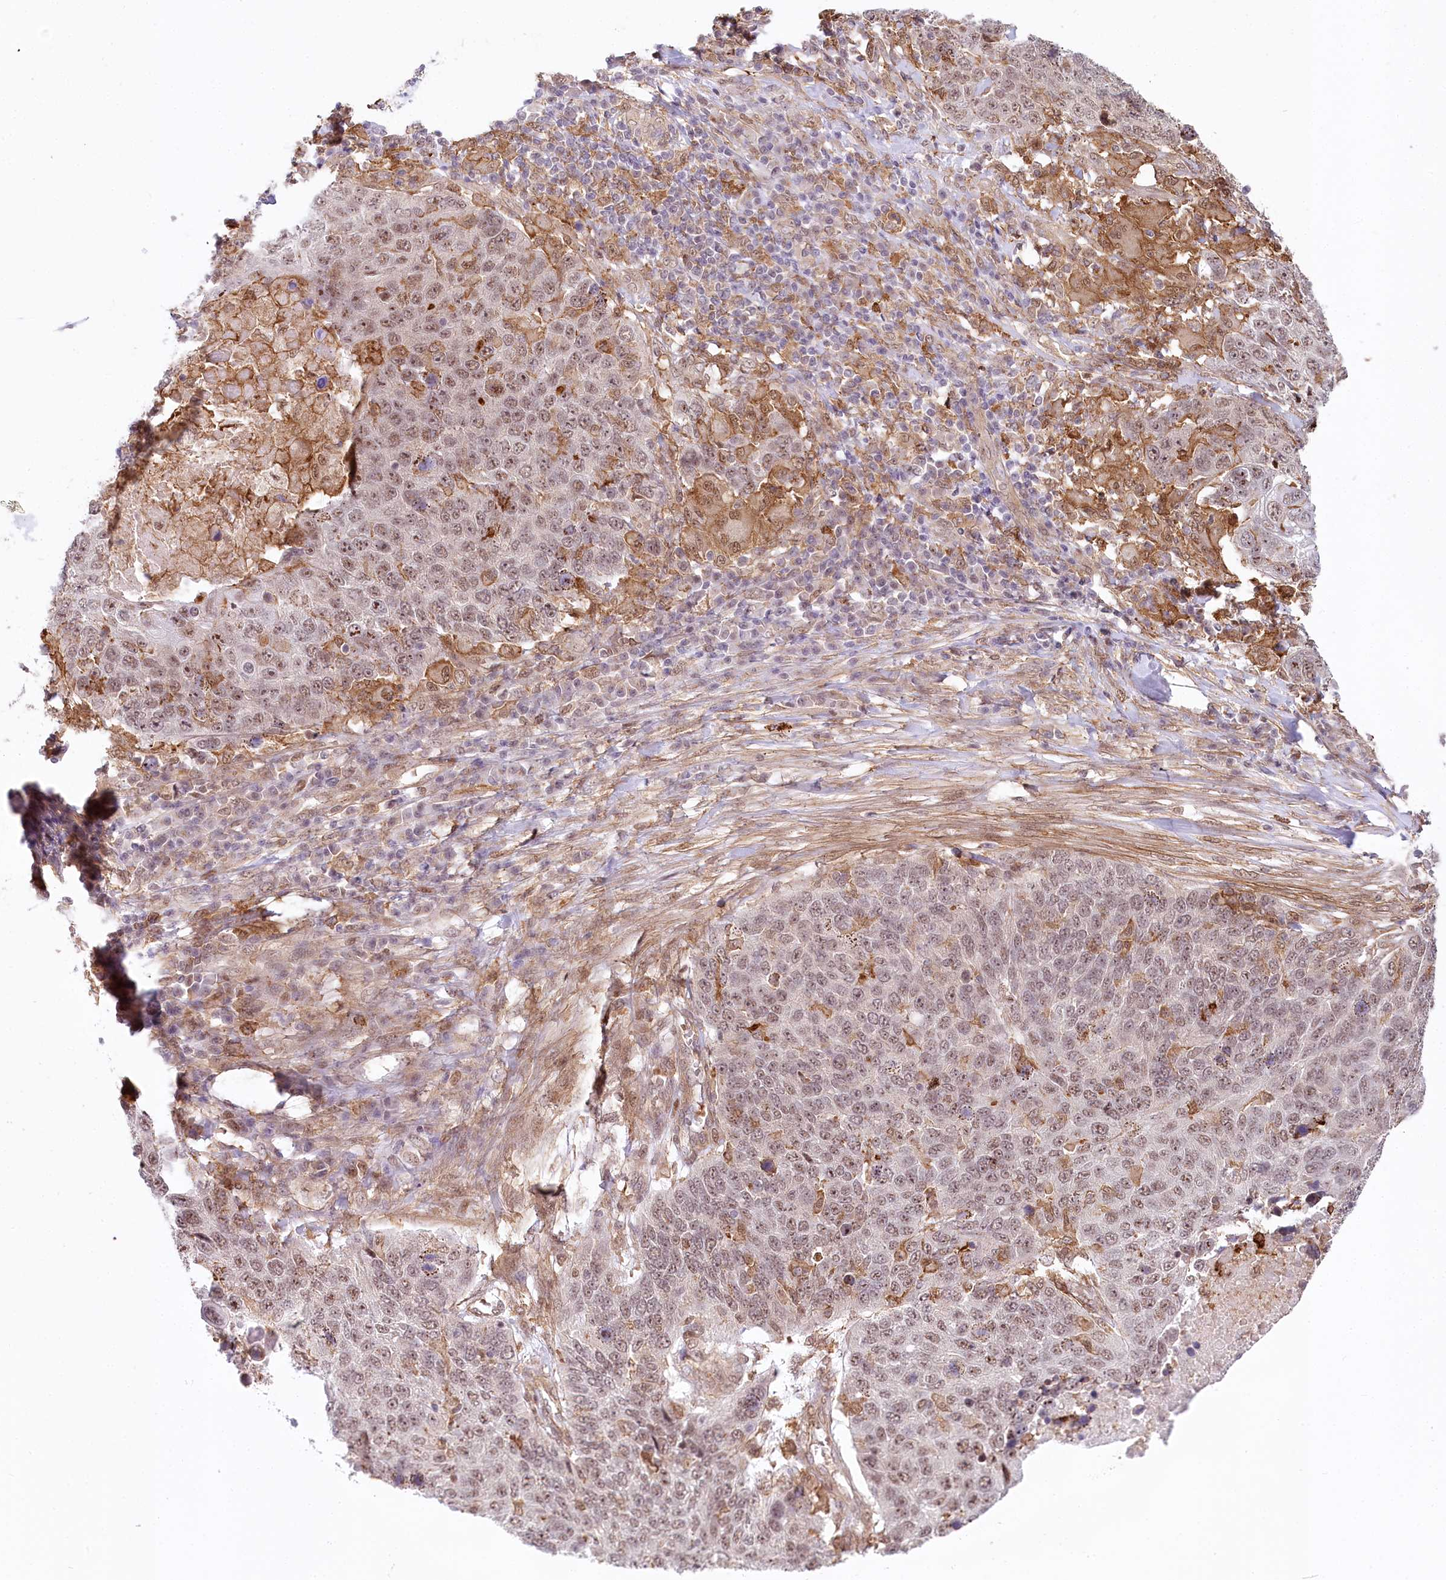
{"staining": {"intensity": "weak", "quantity": "25%-75%", "location": "nuclear"}, "tissue": "lung cancer", "cell_type": "Tumor cells", "image_type": "cancer", "snomed": [{"axis": "morphology", "description": "Normal tissue, NOS"}, {"axis": "morphology", "description": "Squamous cell carcinoma, NOS"}, {"axis": "topography", "description": "Lymph node"}, {"axis": "topography", "description": "Lung"}], "caption": "Immunohistochemical staining of human squamous cell carcinoma (lung) shows low levels of weak nuclear protein staining in about 25%-75% of tumor cells.", "gene": "TUBGCP2", "patient": {"sex": "male", "age": 66}}